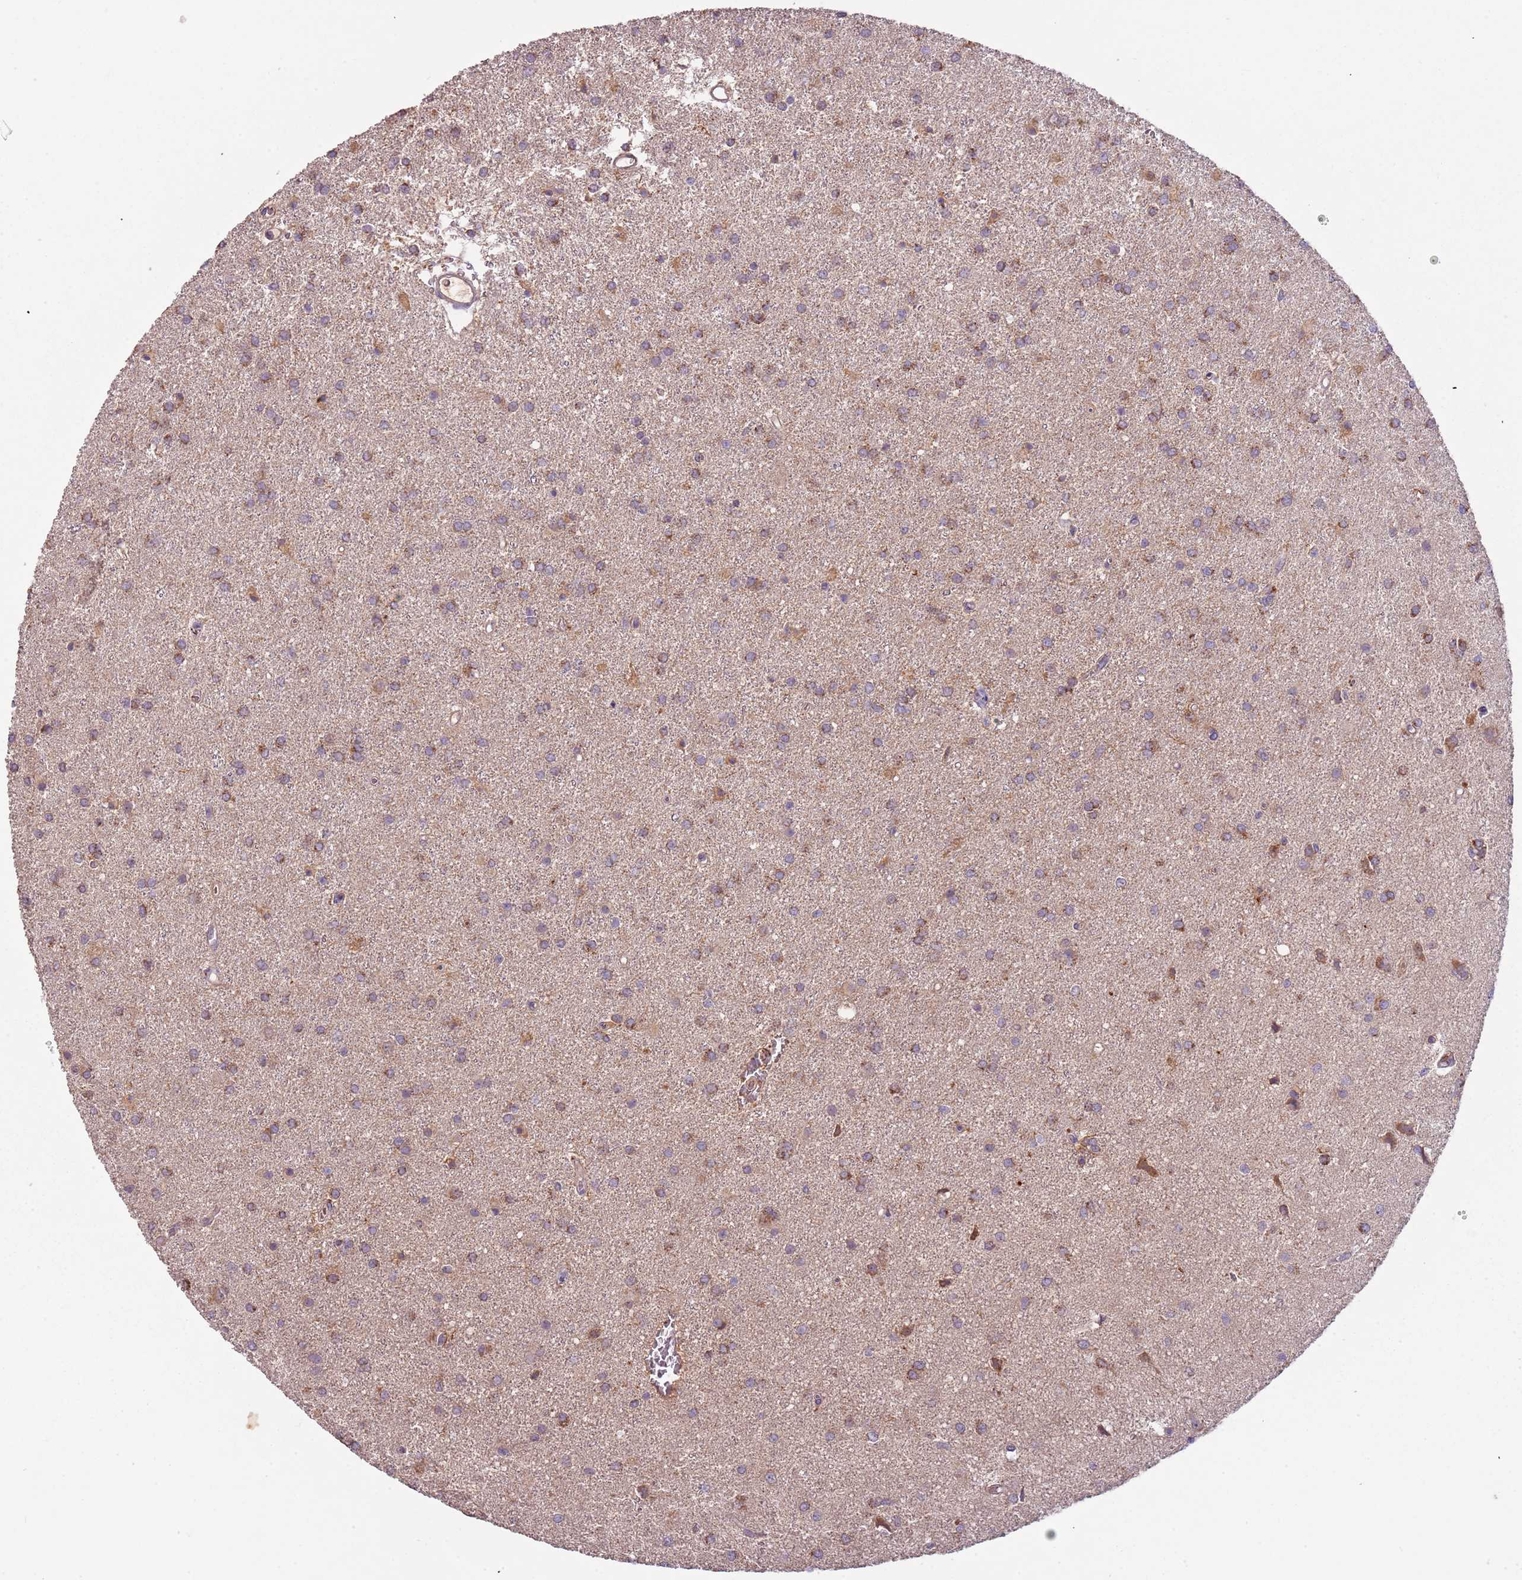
{"staining": {"intensity": "moderate", "quantity": ">75%", "location": "cytoplasmic/membranous"}, "tissue": "glioma", "cell_type": "Tumor cells", "image_type": "cancer", "snomed": [{"axis": "morphology", "description": "Glioma, malignant, High grade"}, {"axis": "topography", "description": "Brain"}], "caption": "Glioma stained with DAB immunohistochemistry (IHC) displays medium levels of moderate cytoplasmic/membranous positivity in approximately >75% of tumor cells.", "gene": "FECH", "patient": {"sex": "female", "age": 50}}